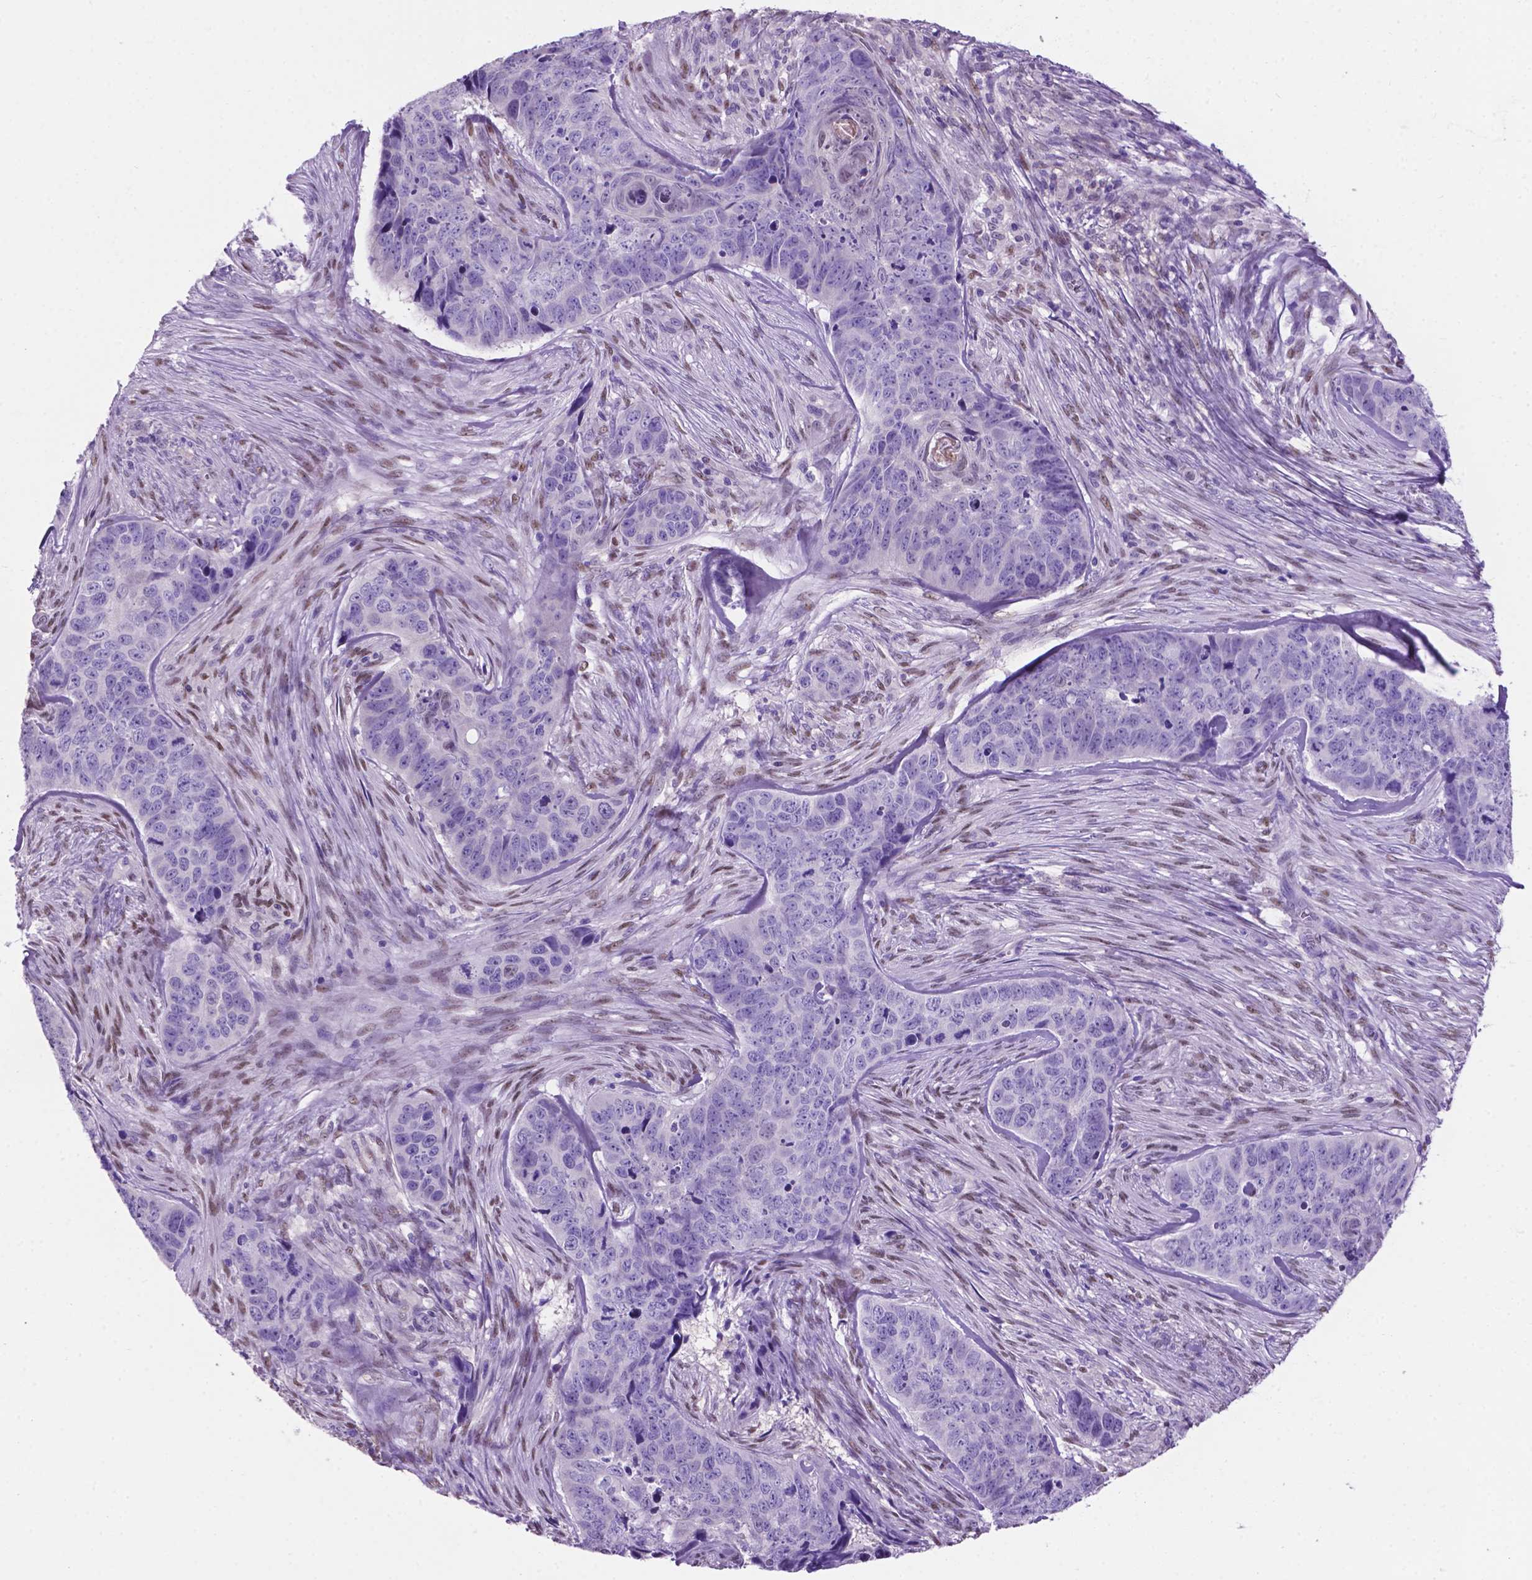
{"staining": {"intensity": "negative", "quantity": "none", "location": "none"}, "tissue": "skin cancer", "cell_type": "Tumor cells", "image_type": "cancer", "snomed": [{"axis": "morphology", "description": "Basal cell carcinoma"}, {"axis": "topography", "description": "Skin"}], "caption": "This histopathology image is of basal cell carcinoma (skin) stained with immunohistochemistry (IHC) to label a protein in brown with the nuclei are counter-stained blue. There is no staining in tumor cells.", "gene": "TMEM210", "patient": {"sex": "female", "age": 82}}